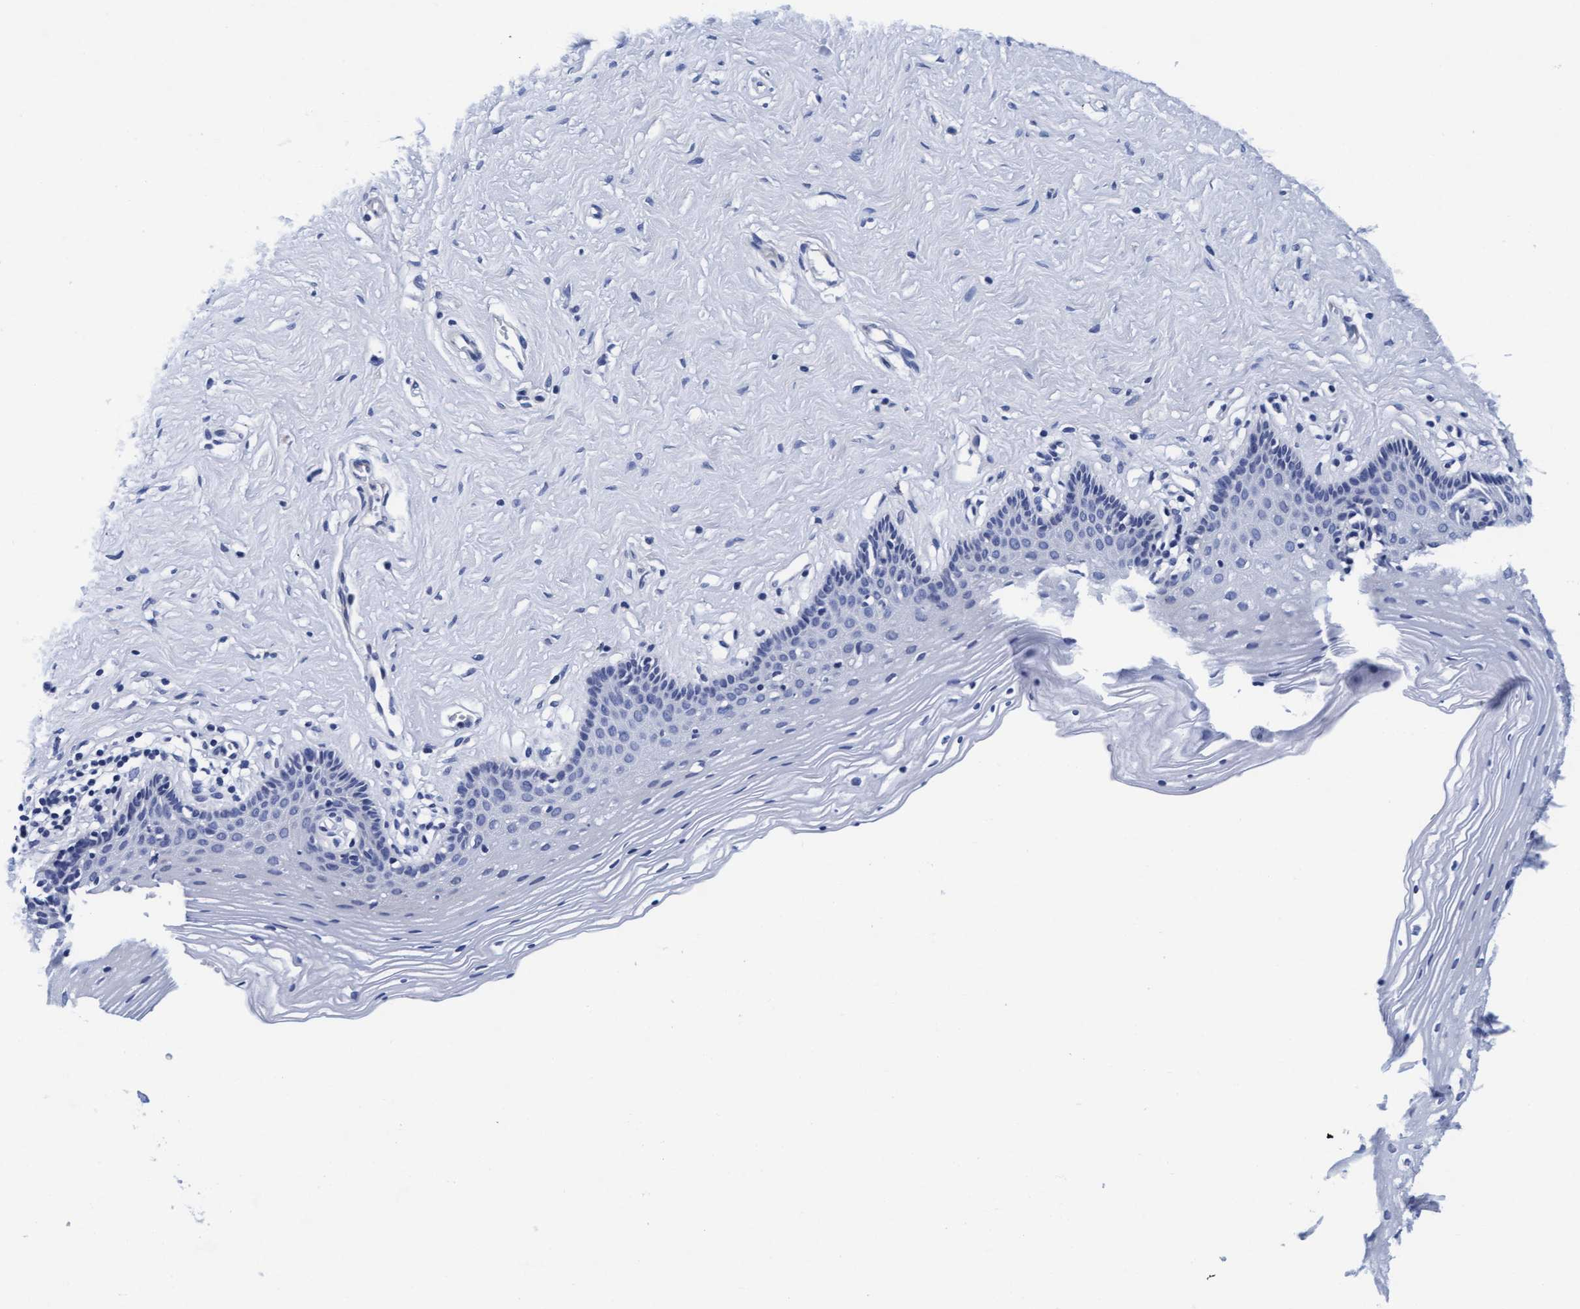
{"staining": {"intensity": "negative", "quantity": "none", "location": "none"}, "tissue": "vagina", "cell_type": "Squamous epithelial cells", "image_type": "normal", "snomed": [{"axis": "morphology", "description": "Normal tissue, NOS"}, {"axis": "topography", "description": "Vagina"}], "caption": "Immunohistochemistry image of normal vagina: vagina stained with DAB exhibits no significant protein positivity in squamous epithelial cells.", "gene": "ARSG", "patient": {"sex": "female", "age": 32}}